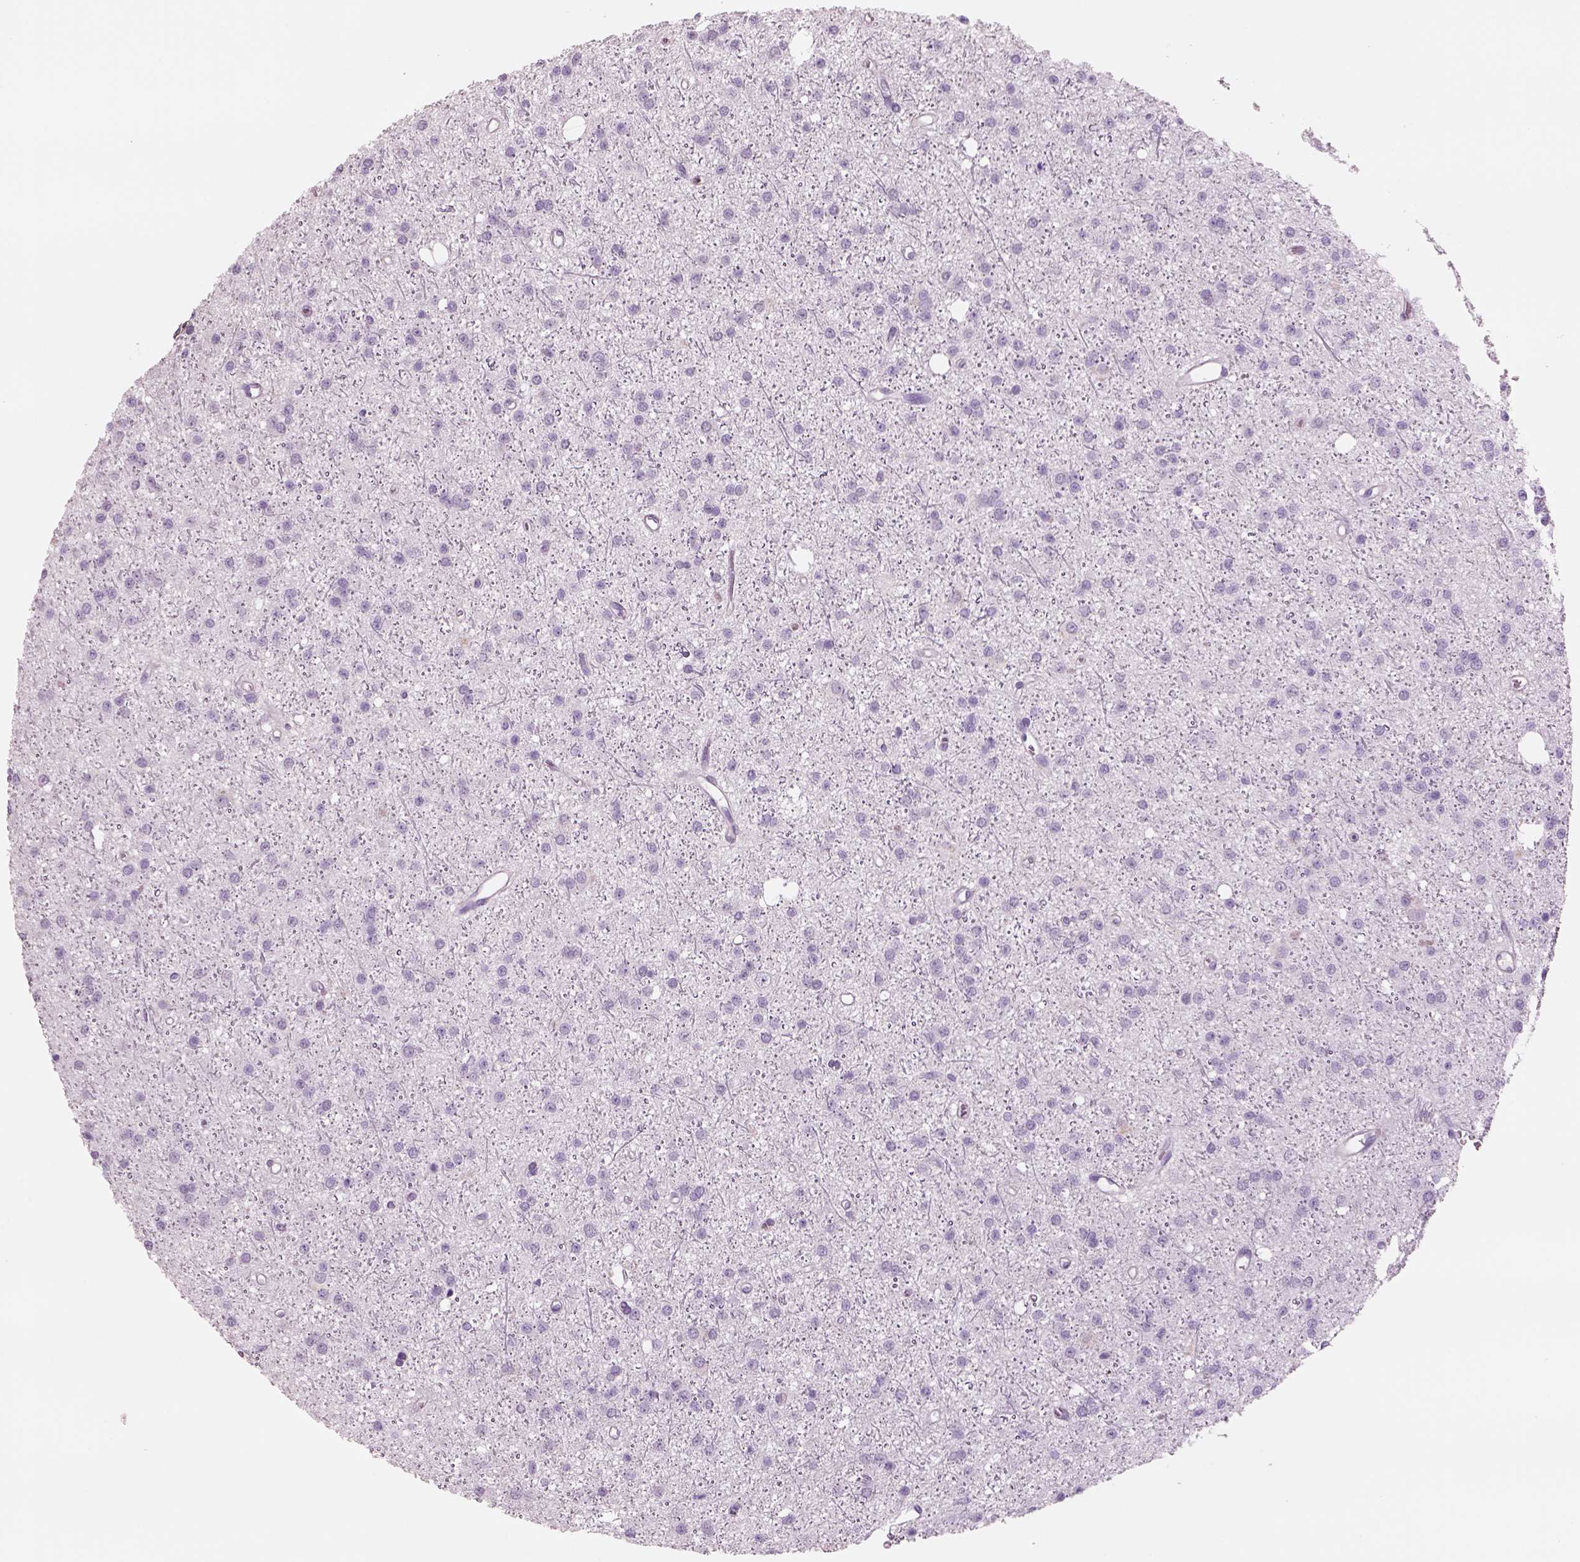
{"staining": {"intensity": "negative", "quantity": "none", "location": "none"}, "tissue": "glioma", "cell_type": "Tumor cells", "image_type": "cancer", "snomed": [{"axis": "morphology", "description": "Glioma, malignant, Low grade"}, {"axis": "topography", "description": "Brain"}], "caption": "This histopathology image is of malignant glioma (low-grade) stained with IHC to label a protein in brown with the nuclei are counter-stained blue. There is no expression in tumor cells.", "gene": "RHO", "patient": {"sex": "male", "age": 27}}